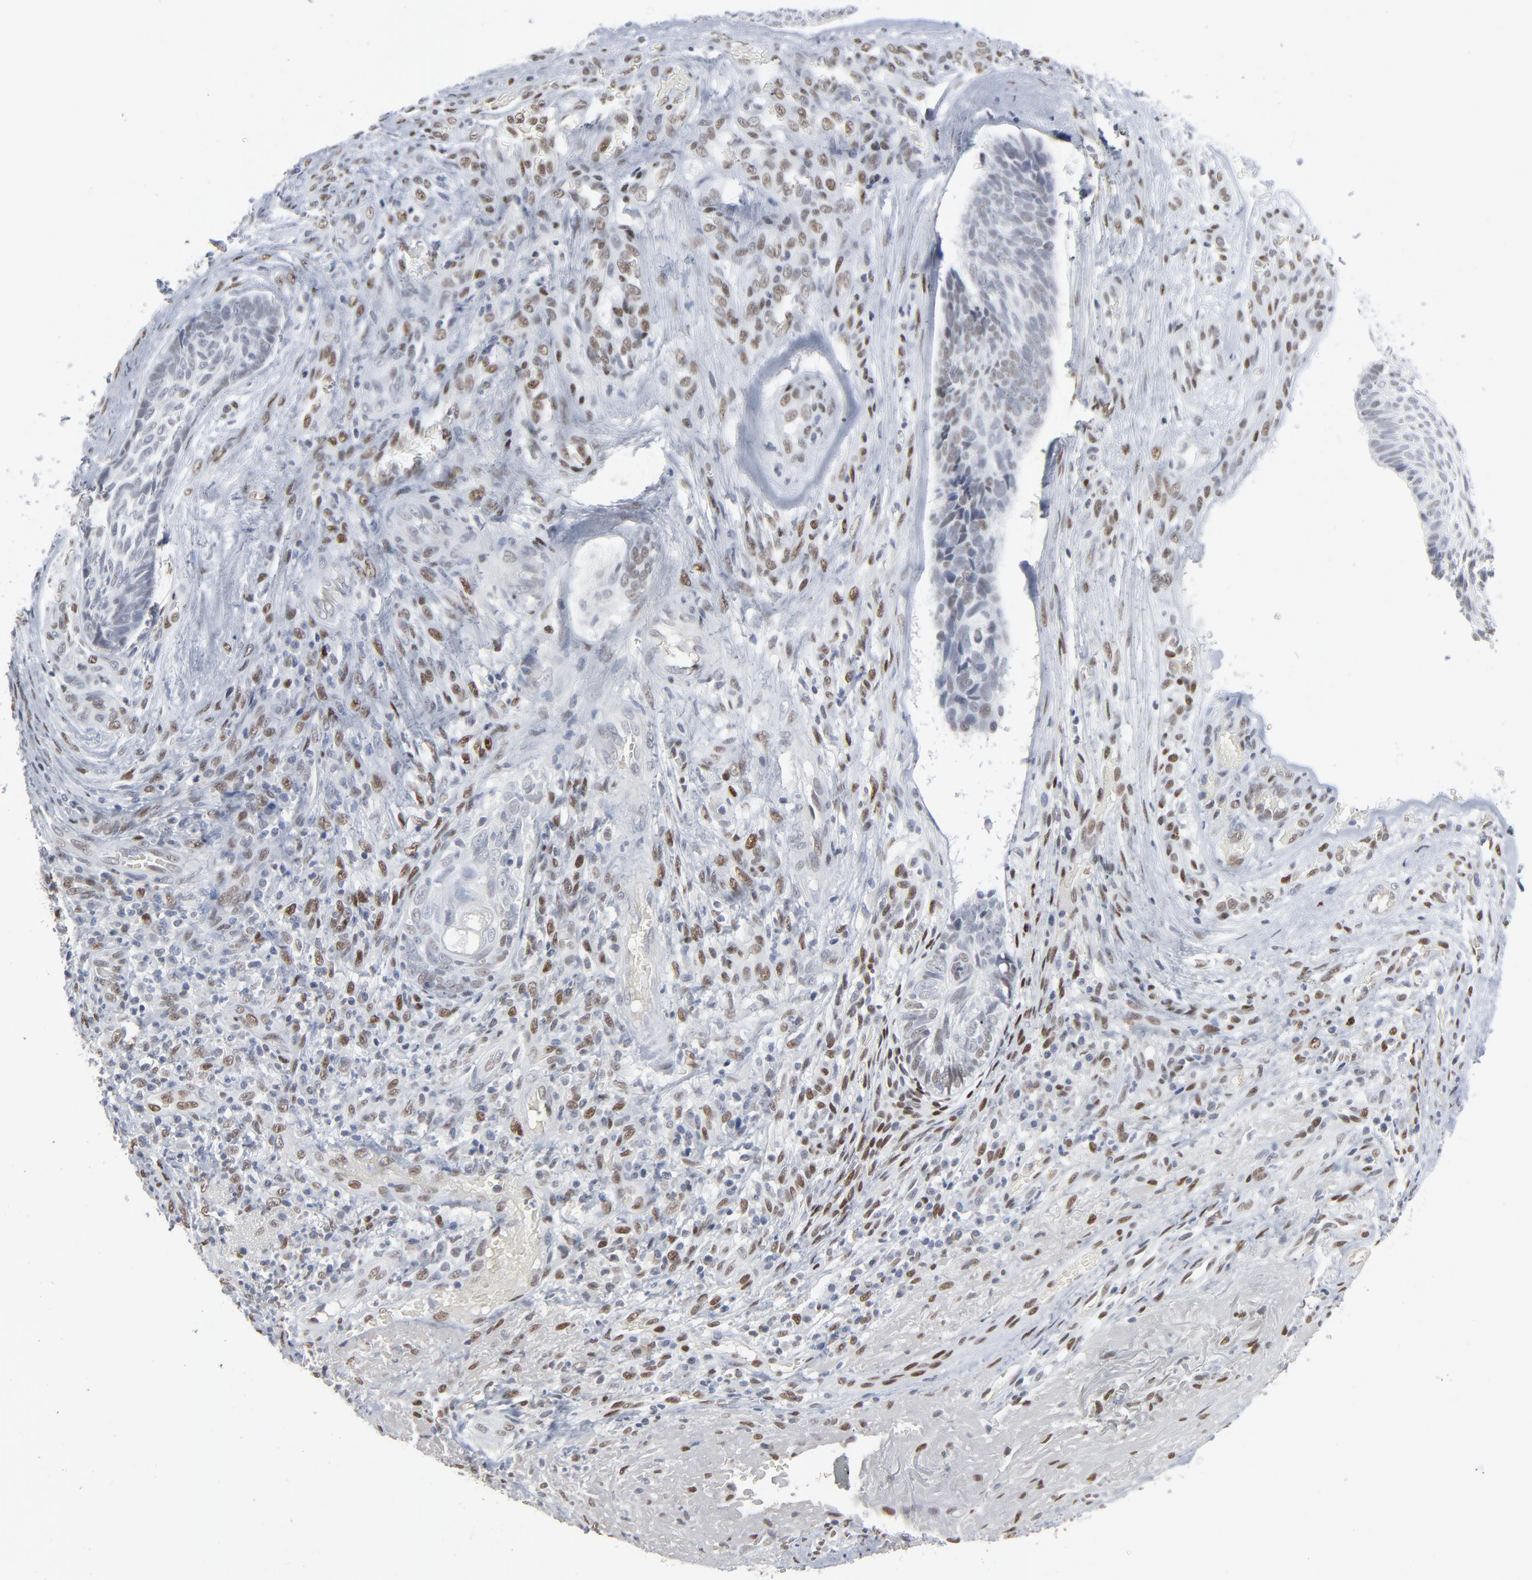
{"staining": {"intensity": "negative", "quantity": "none", "location": "none"}, "tissue": "skin cancer", "cell_type": "Tumor cells", "image_type": "cancer", "snomed": [{"axis": "morphology", "description": "Basal cell carcinoma"}, {"axis": "topography", "description": "Skin"}], "caption": "Immunohistochemistry histopathology image of human basal cell carcinoma (skin) stained for a protein (brown), which shows no staining in tumor cells.", "gene": "ATF7", "patient": {"sex": "male", "age": 72}}